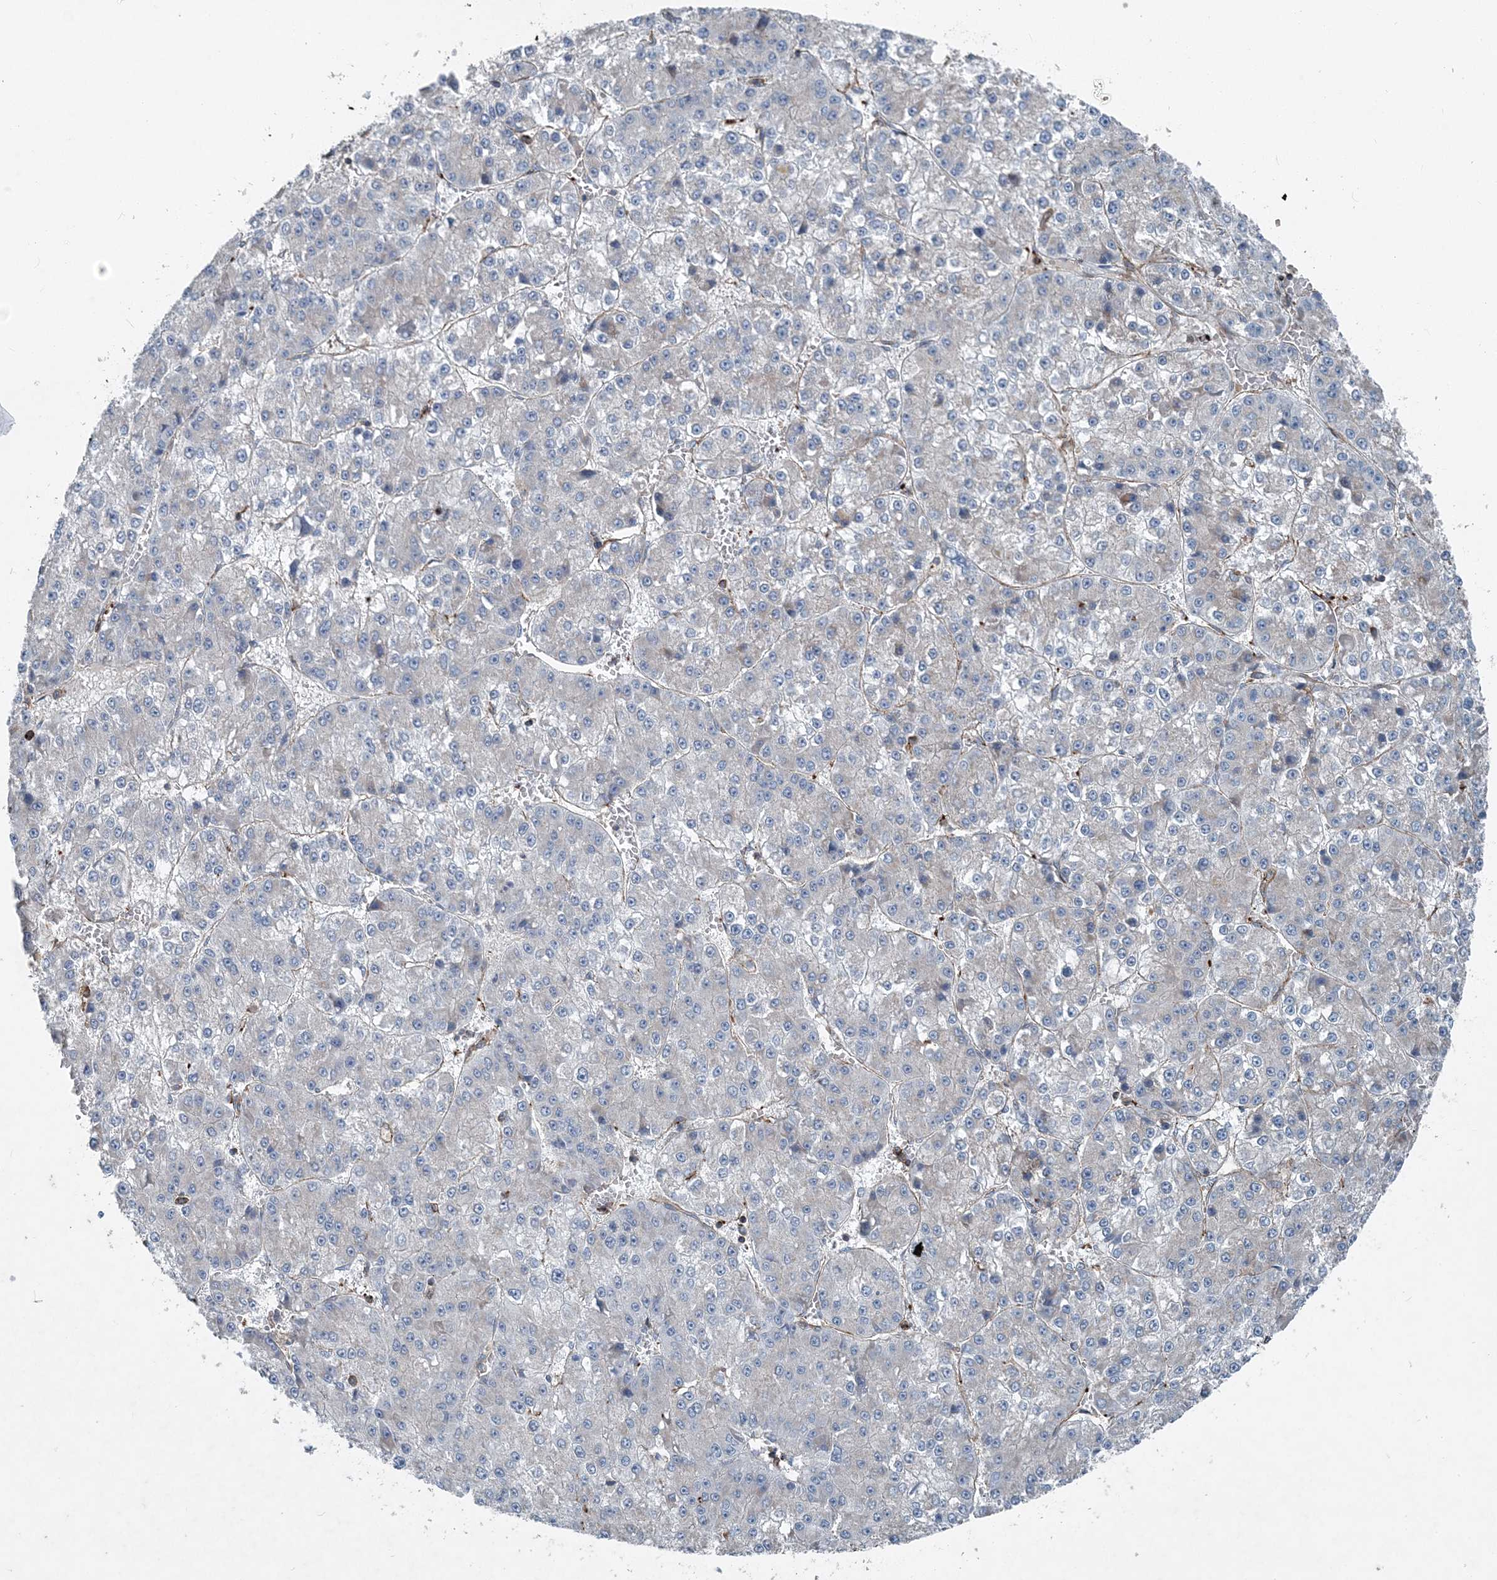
{"staining": {"intensity": "negative", "quantity": "none", "location": "none"}, "tissue": "liver cancer", "cell_type": "Tumor cells", "image_type": "cancer", "snomed": [{"axis": "morphology", "description": "Carcinoma, Hepatocellular, NOS"}, {"axis": "topography", "description": "Liver"}], "caption": "The image exhibits no significant staining in tumor cells of liver cancer. (Immunohistochemistry, brightfield microscopy, high magnification).", "gene": "DGUOK", "patient": {"sex": "female", "age": 73}}